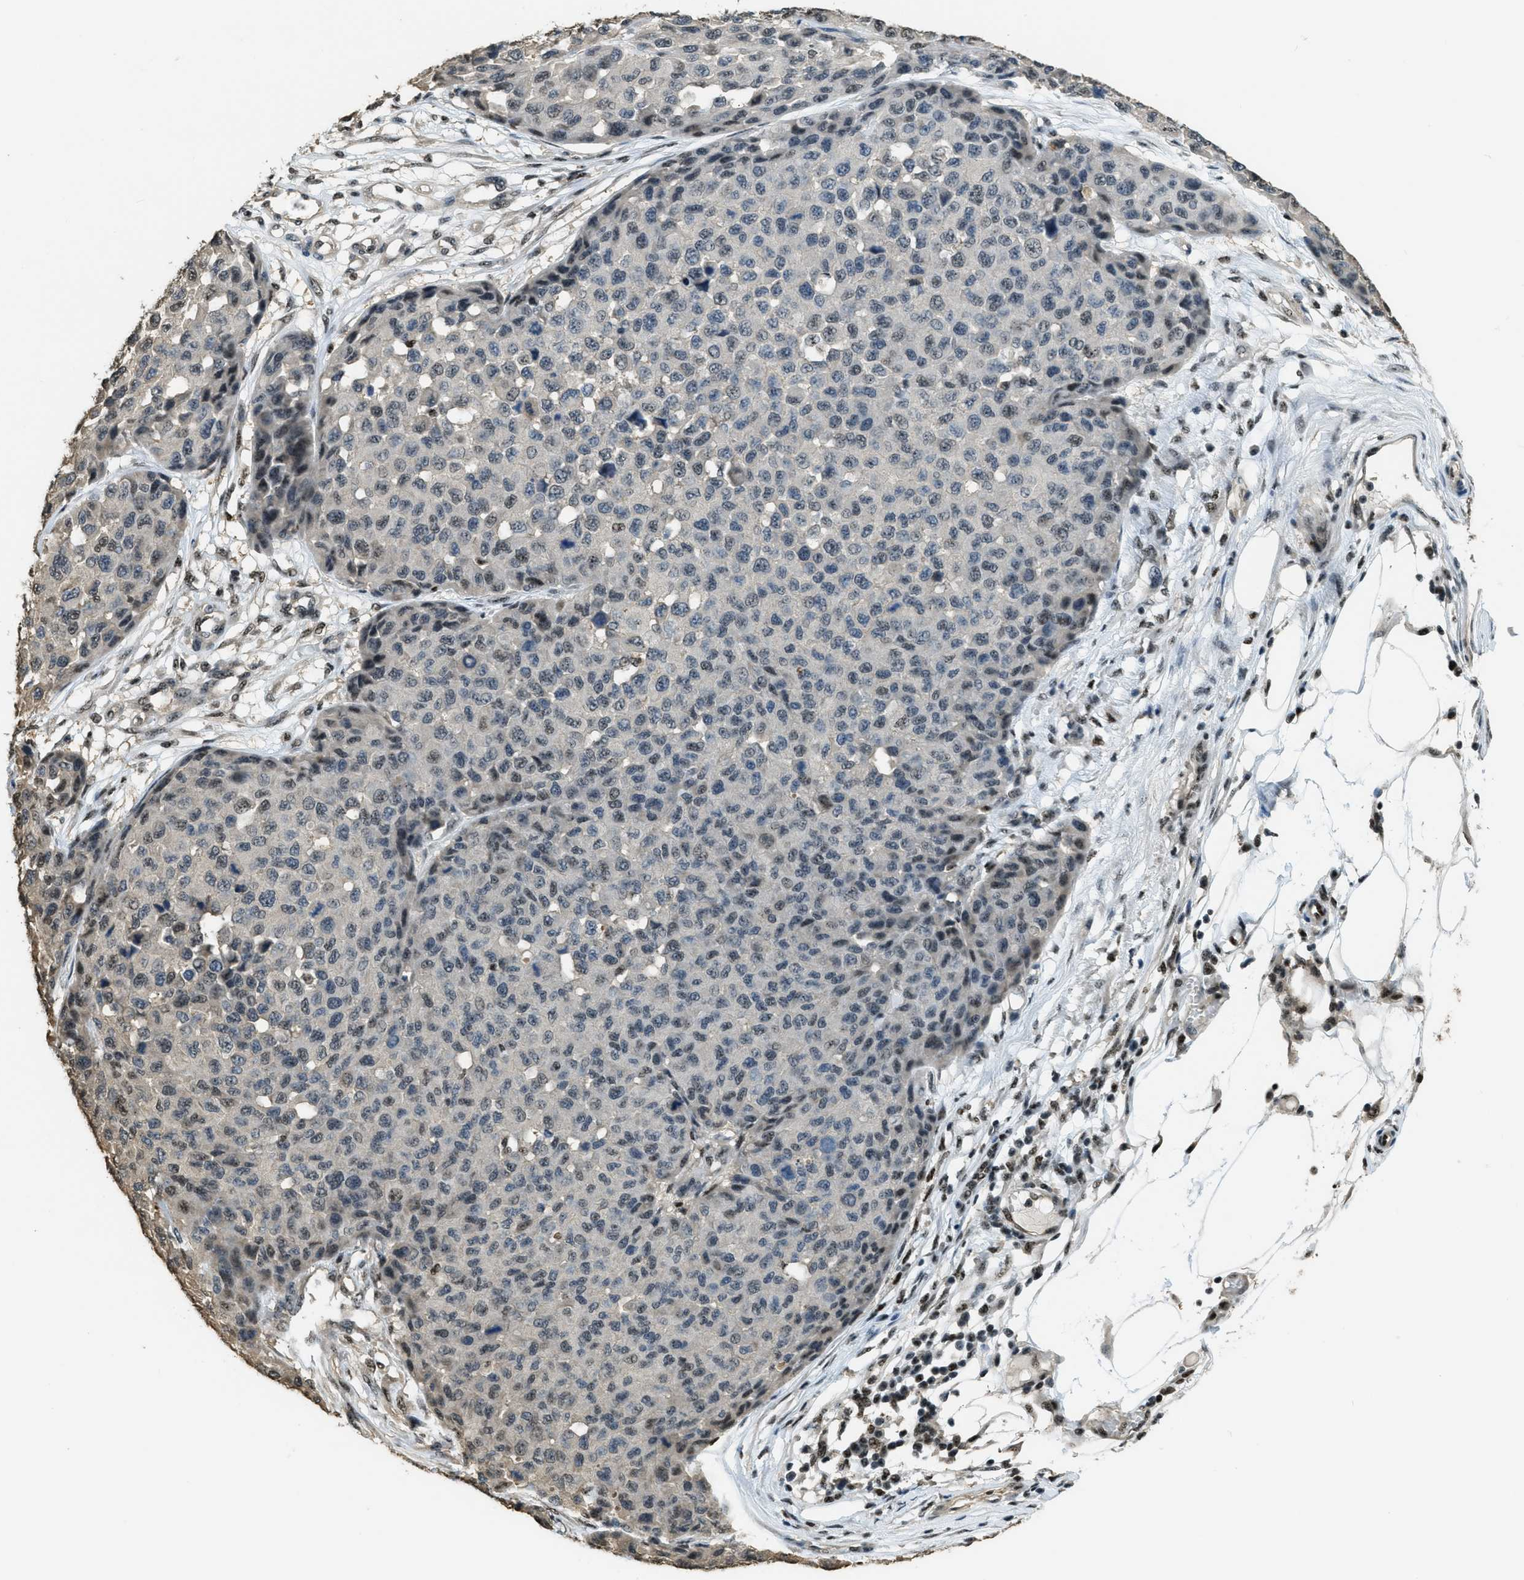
{"staining": {"intensity": "weak", "quantity": "25%-75%", "location": "nuclear"}, "tissue": "melanoma", "cell_type": "Tumor cells", "image_type": "cancer", "snomed": [{"axis": "morphology", "description": "Normal tissue, NOS"}, {"axis": "morphology", "description": "Malignant melanoma, NOS"}, {"axis": "topography", "description": "Skin"}], "caption": "Melanoma was stained to show a protein in brown. There is low levels of weak nuclear expression in about 25%-75% of tumor cells.", "gene": "SP100", "patient": {"sex": "male", "age": 62}}